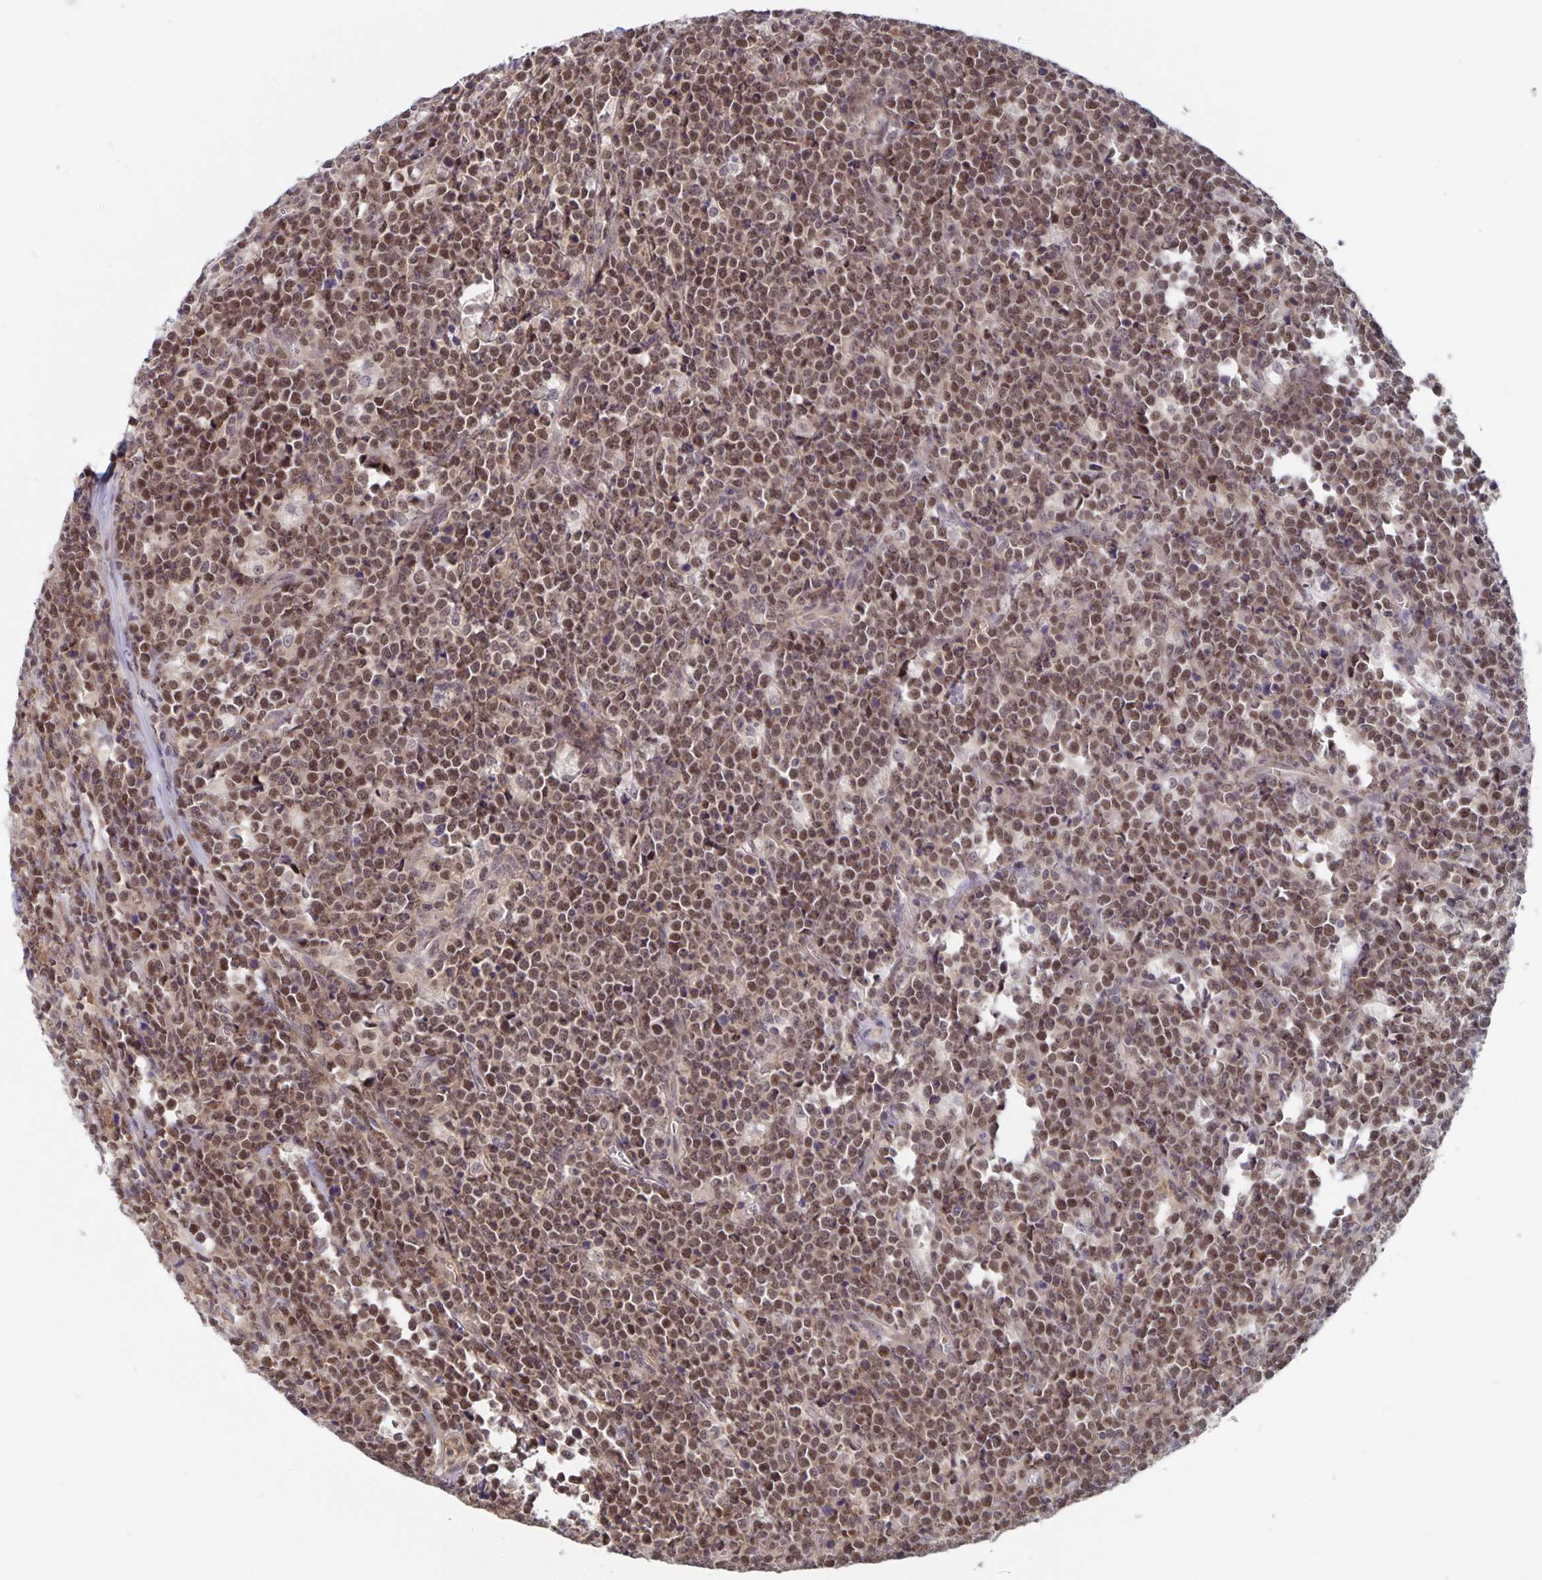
{"staining": {"intensity": "moderate", "quantity": ">75%", "location": "nuclear"}, "tissue": "lymphoma", "cell_type": "Tumor cells", "image_type": "cancer", "snomed": [{"axis": "morphology", "description": "Malignant lymphoma, non-Hodgkin's type, High grade"}, {"axis": "topography", "description": "Small intestine"}], "caption": "Protein positivity by immunohistochemistry demonstrates moderate nuclear positivity in about >75% of tumor cells in malignant lymphoma, non-Hodgkin's type (high-grade).", "gene": "BAG6", "patient": {"sex": "female", "age": 56}}